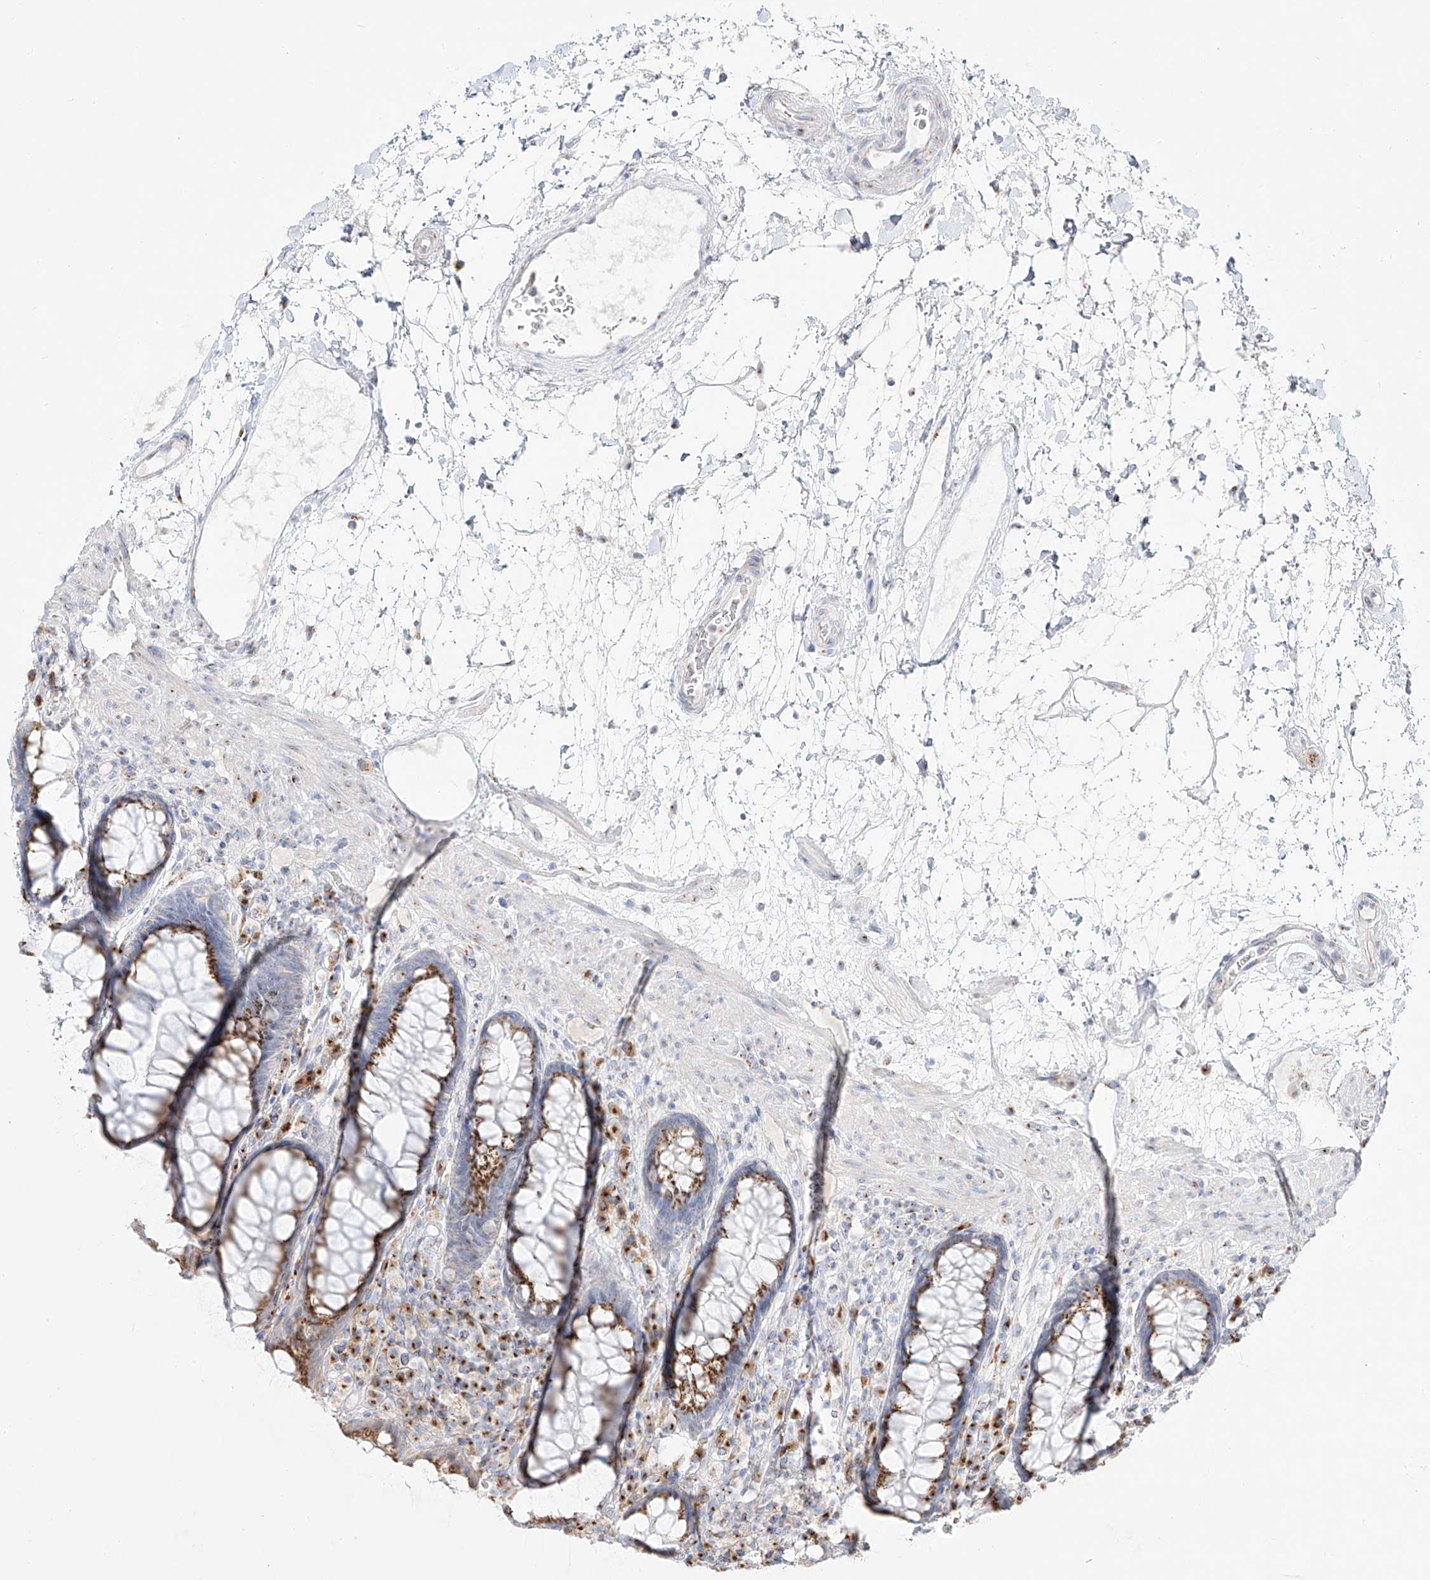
{"staining": {"intensity": "moderate", "quantity": ">75%", "location": "cytoplasmic/membranous"}, "tissue": "rectum", "cell_type": "Glandular cells", "image_type": "normal", "snomed": [{"axis": "morphology", "description": "Normal tissue, NOS"}, {"axis": "topography", "description": "Rectum"}], "caption": "Protein expression analysis of benign human rectum reveals moderate cytoplasmic/membranous expression in approximately >75% of glandular cells.", "gene": "BSDC1", "patient": {"sex": "male", "age": 64}}